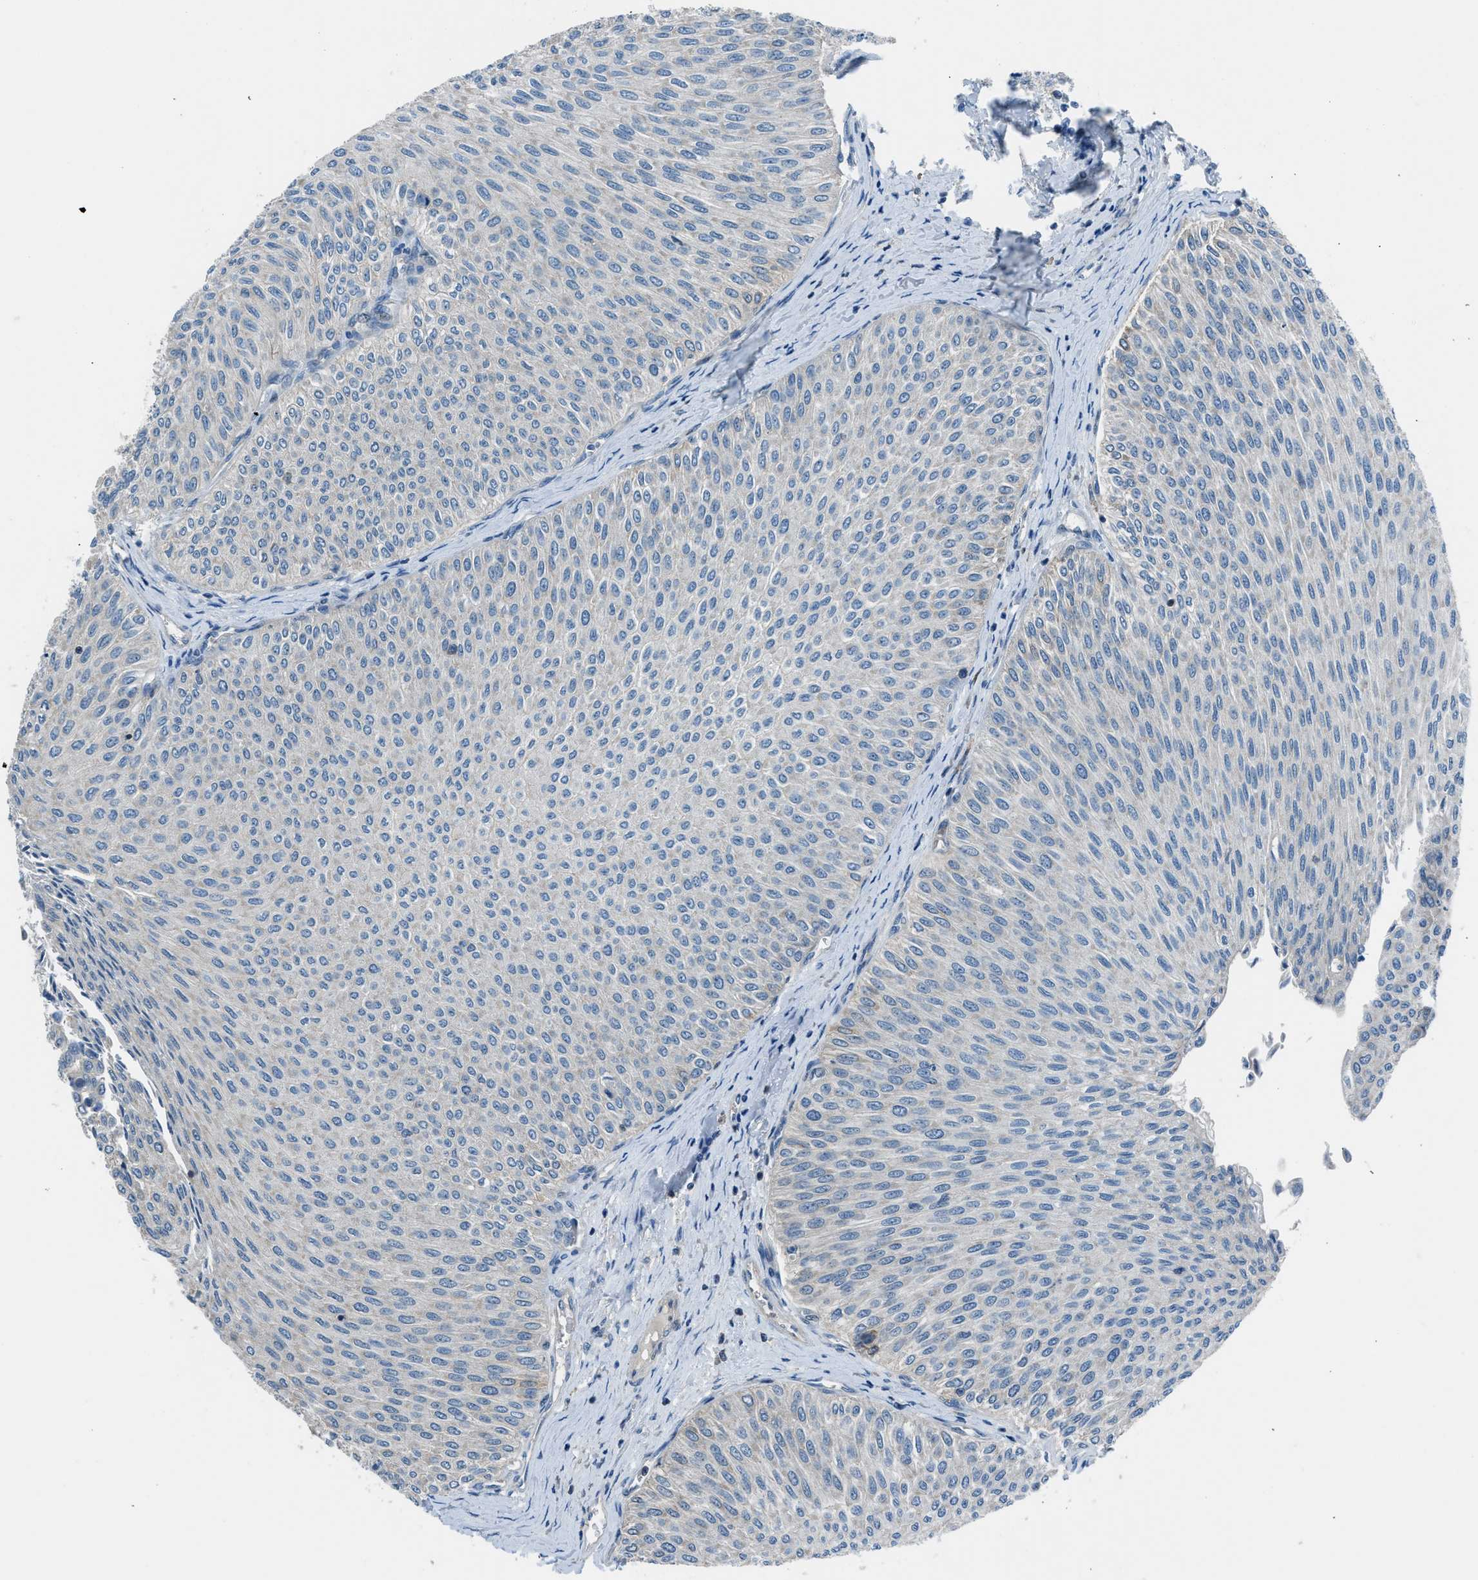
{"staining": {"intensity": "weak", "quantity": "<25%", "location": "cytoplasmic/membranous"}, "tissue": "urothelial cancer", "cell_type": "Tumor cells", "image_type": "cancer", "snomed": [{"axis": "morphology", "description": "Urothelial carcinoma, Low grade"}, {"axis": "topography", "description": "Urinary bladder"}], "caption": "Immunohistochemistry (IHC) of urothelial cancer reveals no staining in tumor cells.", "gene": "LMLN", "patient": {"sex": "male", "age": 78}}